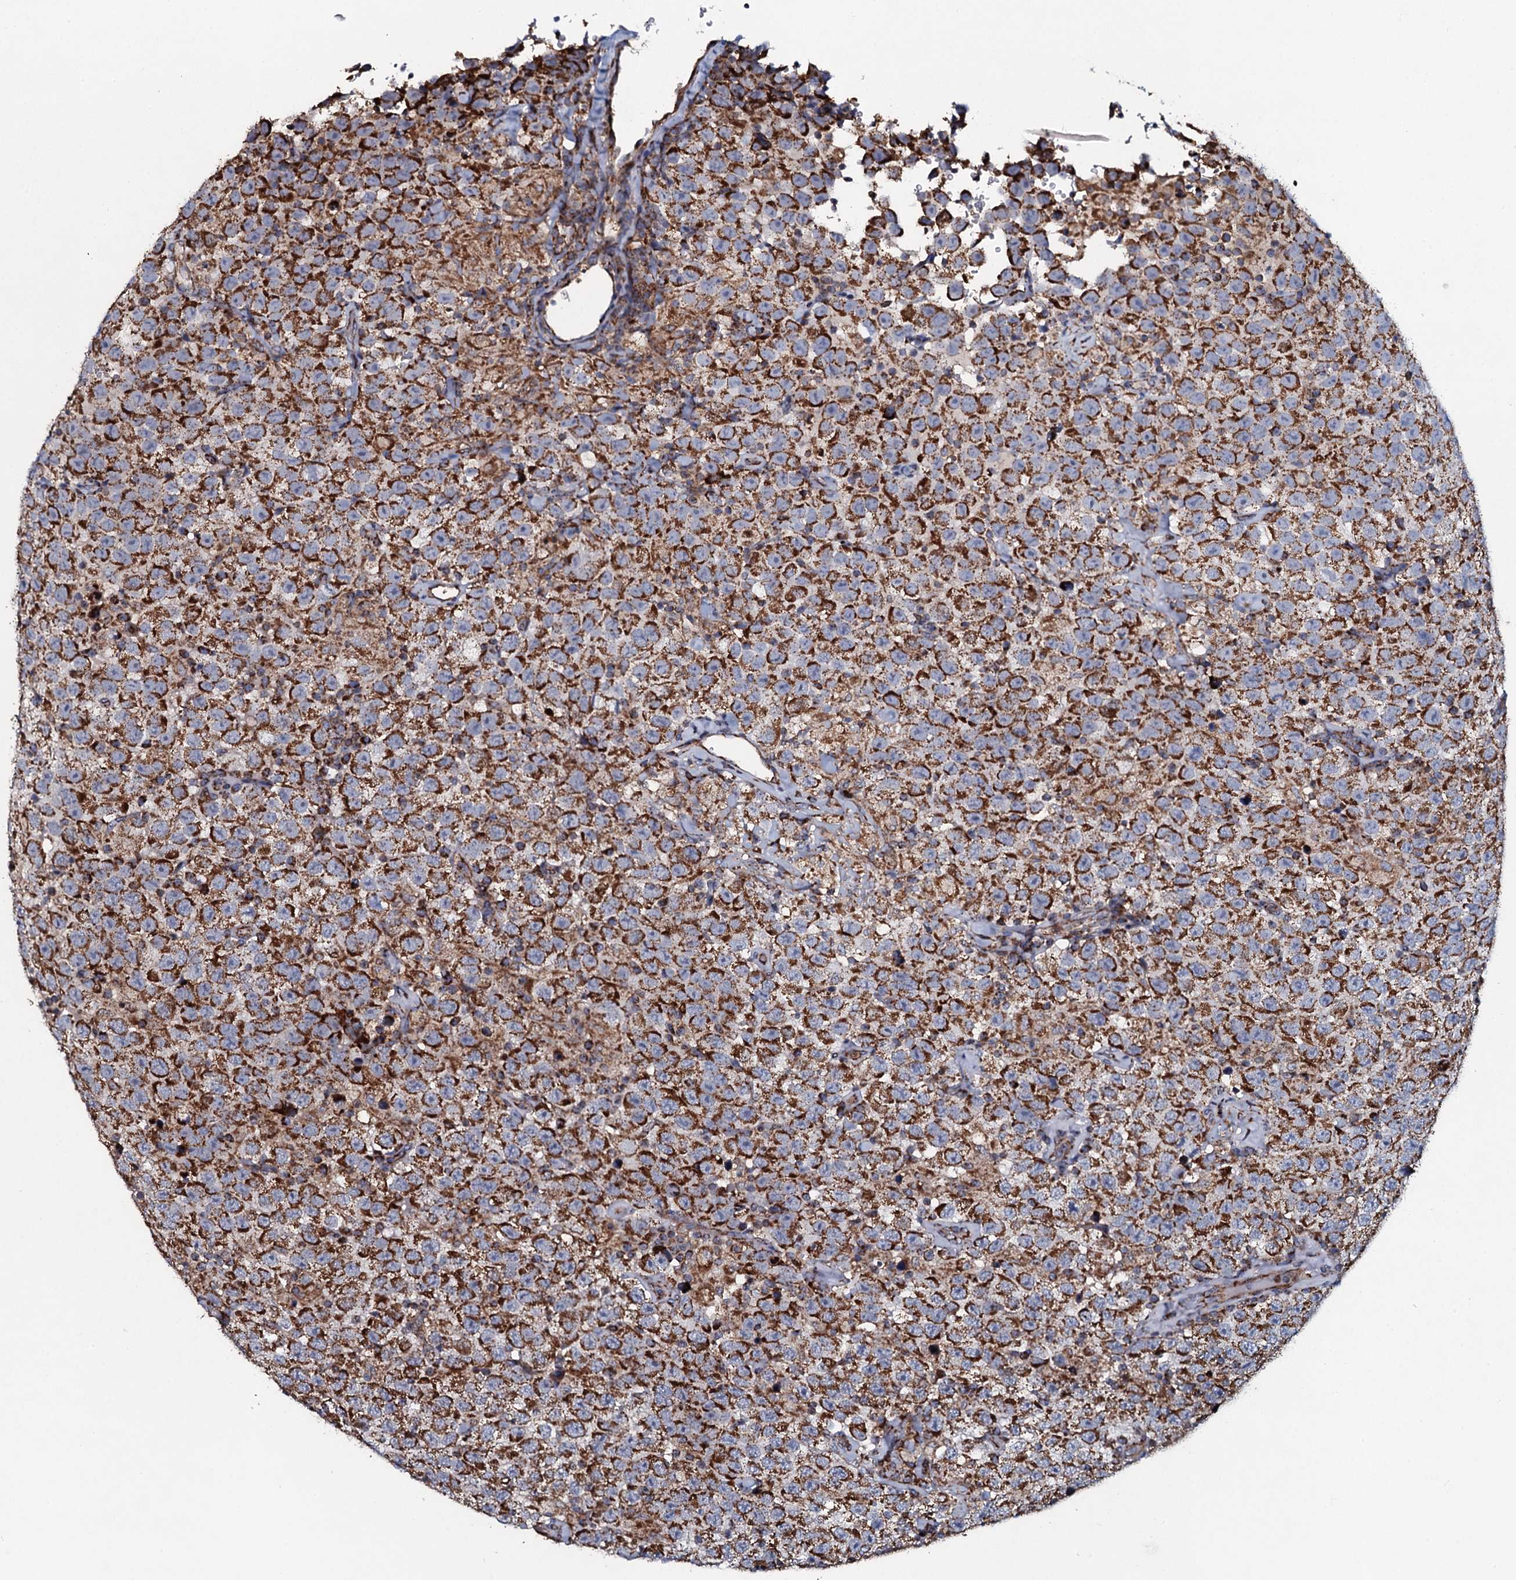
{"staining": {"intensity": "strong", "quantity": ">75%", "location": "cytoplasmic/membranous"}, "tissue": "testis cancer", "cell_type": "Tumor cells", "image_type": "cancer", "snomed": [{"axis": "morphology", "description": "Seminoma, NOS"}, {"axis": "topography", "description": "Testis"}], "caption": "Seminoma (testis) stained with immunohistochemistry (IHC) exhibits strong cytoplasmic/membranous staining in about >75% of tumor cells.", "gene": "EVC2", "patient": {"sex": "male", "age": 41}}